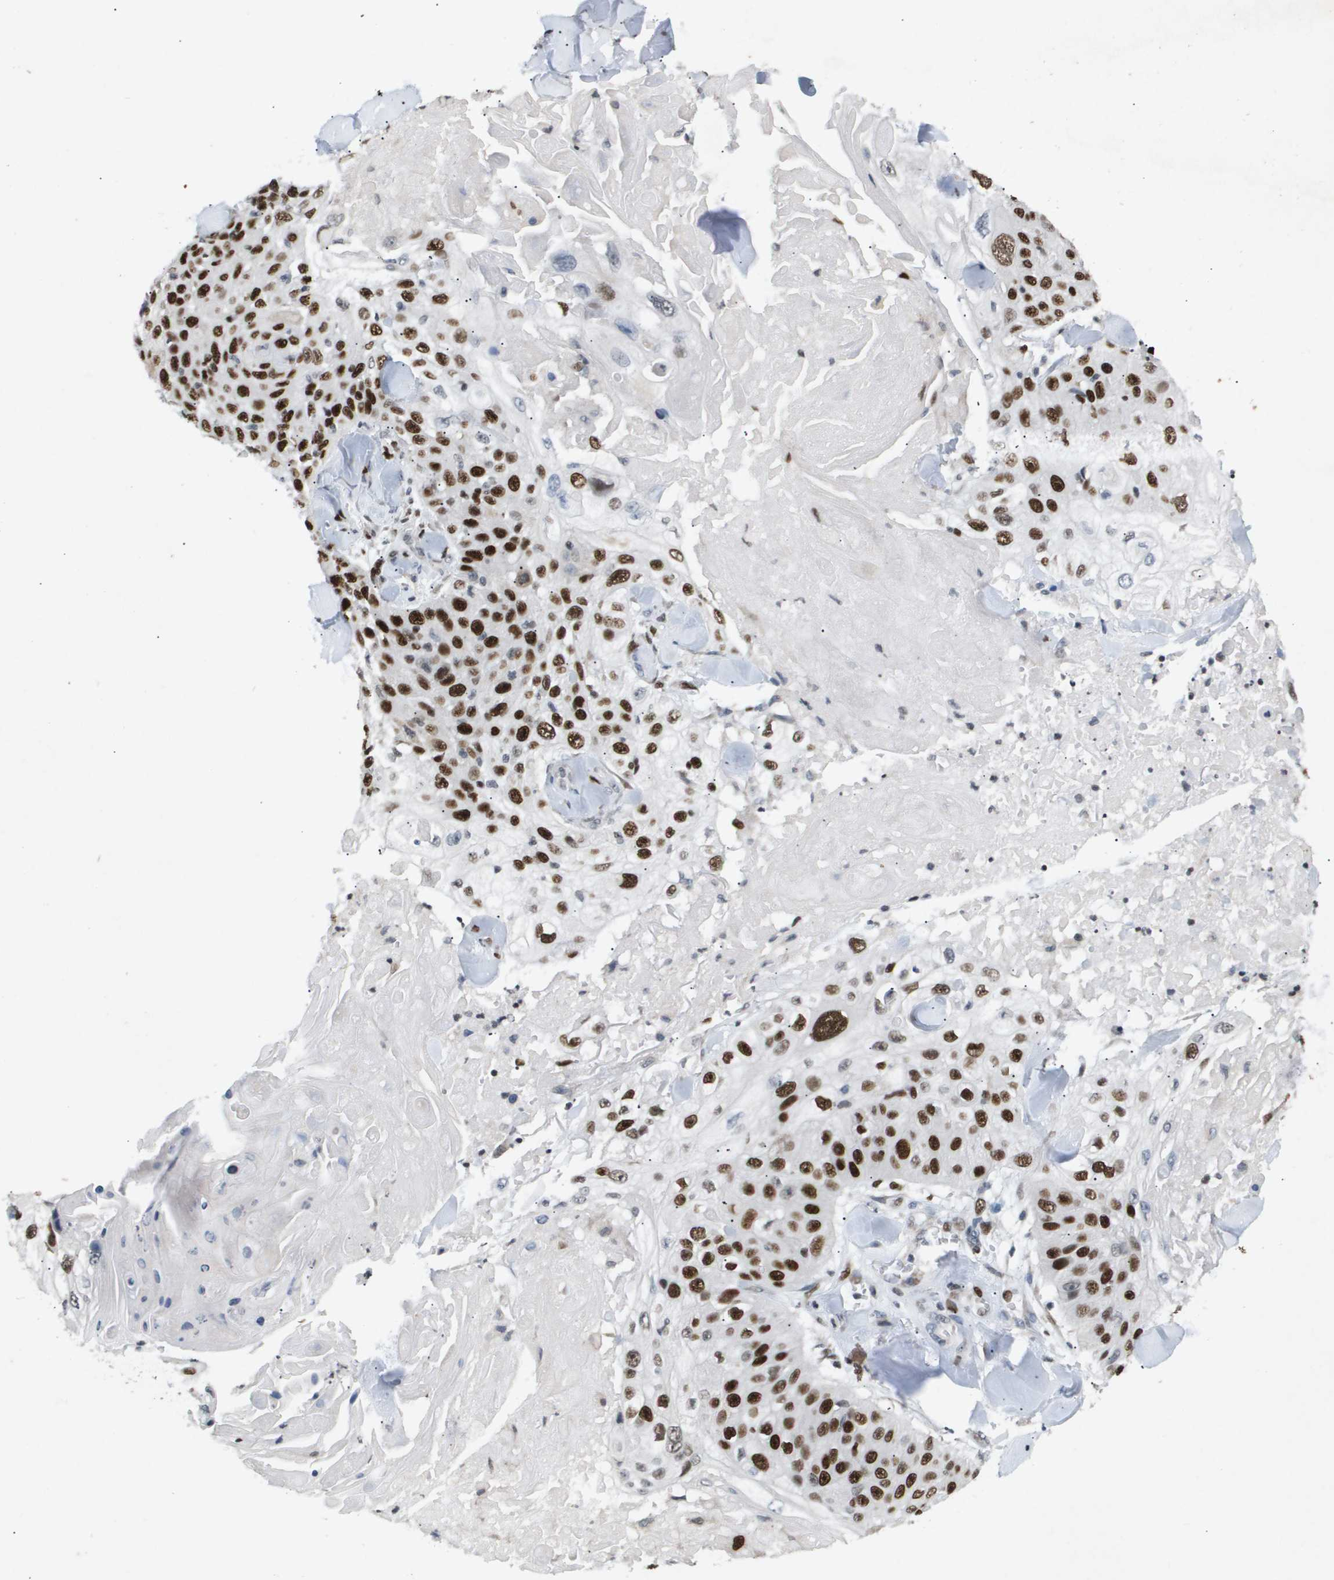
{"staining": {"intensity": "strong", "quantity": ">75%", "location": "nuclear"}, "tissue": "skin cancer", "cell_type": "Tumor cells", "image_type": "cancer", "snomed": [{"axis": "morphology", "description": "Squamous cell carcinoma, NOS"}, {"axis": "topography", "description": "Skin"}], "caption": "IHC micrograph of skin cancer (squamous cell carcinoma) stained for a protein (brown), which demonstrates high levels of strong nuclear expression in about >75% of tumor cells.", "gene": "ANAPC2", "patient": {"sex": "male", "age": 86}}